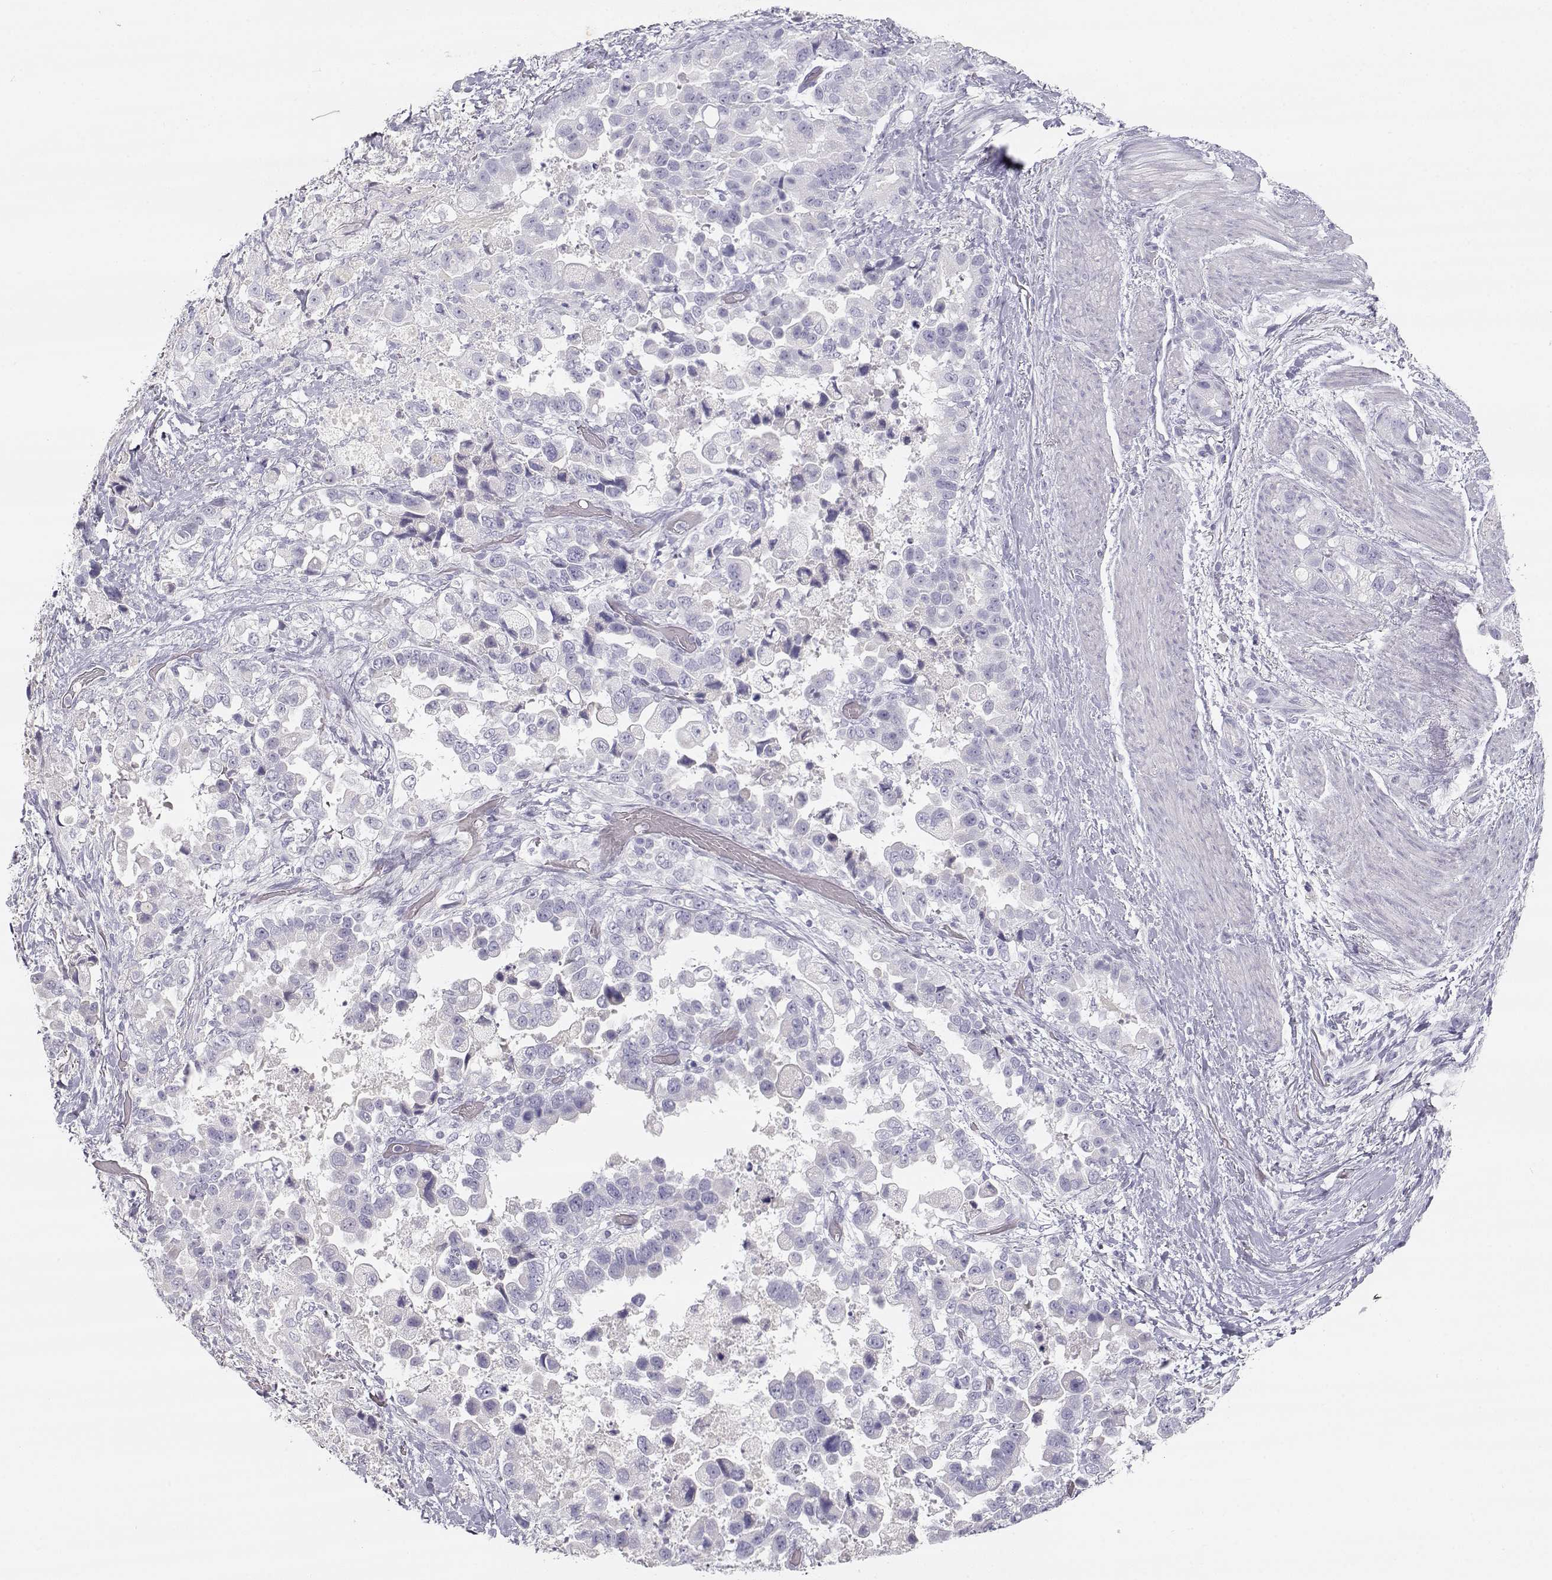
{"staining": {"intensity": "negative", "quantity": "none", "location": "none"}, "tissue": "stomach cancer", "cell_type": "Tumor cells", "image_type": "cancer", "snomed": [{"axis": "morphology", "description": "Adenocarcinoma, NOS"}, {"axis": "topography", "description": "Stomach"}], "caption": "Human stomach cancer stained for a protein using immunohistochemistry displays no staining in tumor cells.", "gene": "SLCO6A1", "patient": {"sex": "male", "age": 59}}